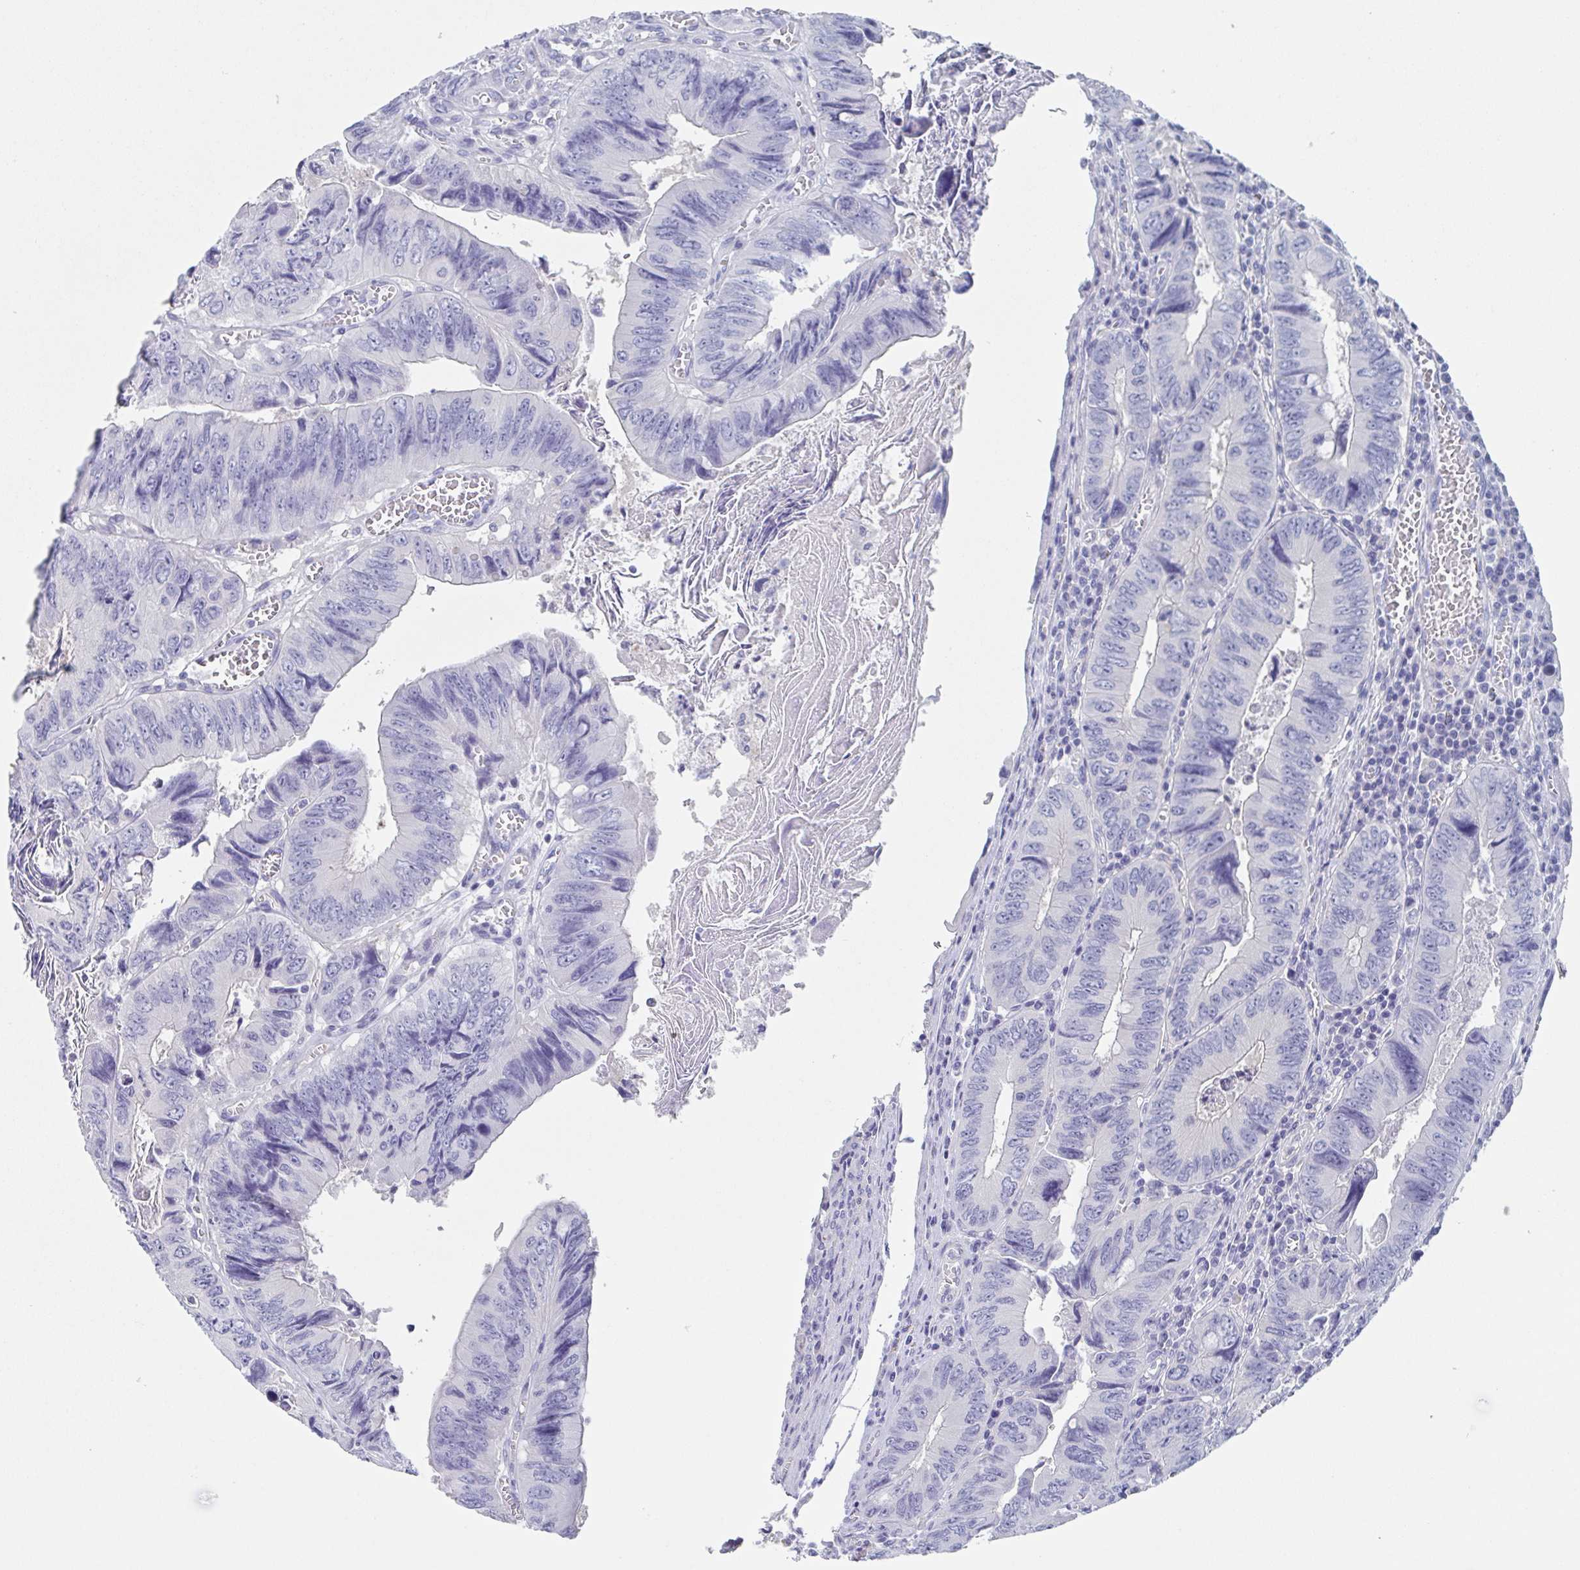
{"staining": {"intensity": "negative", "quantity": "none", "location": "none"}, "tissue": "colorectal cancer", "cell_type": "Tumor cells", "image_type": "cancer", "snomed": [{"axis": "morphology", "description": "Adenocarcinoma, NOS"}, {"axis": "topography", "description": "Colon"}], "caption": "Human colorectal cancer stained for a protein using immunohistochemistry displays no staining in tumor cells.", "gene": "TAGLN3", "patient": {"sex": "female", "age": 84}}